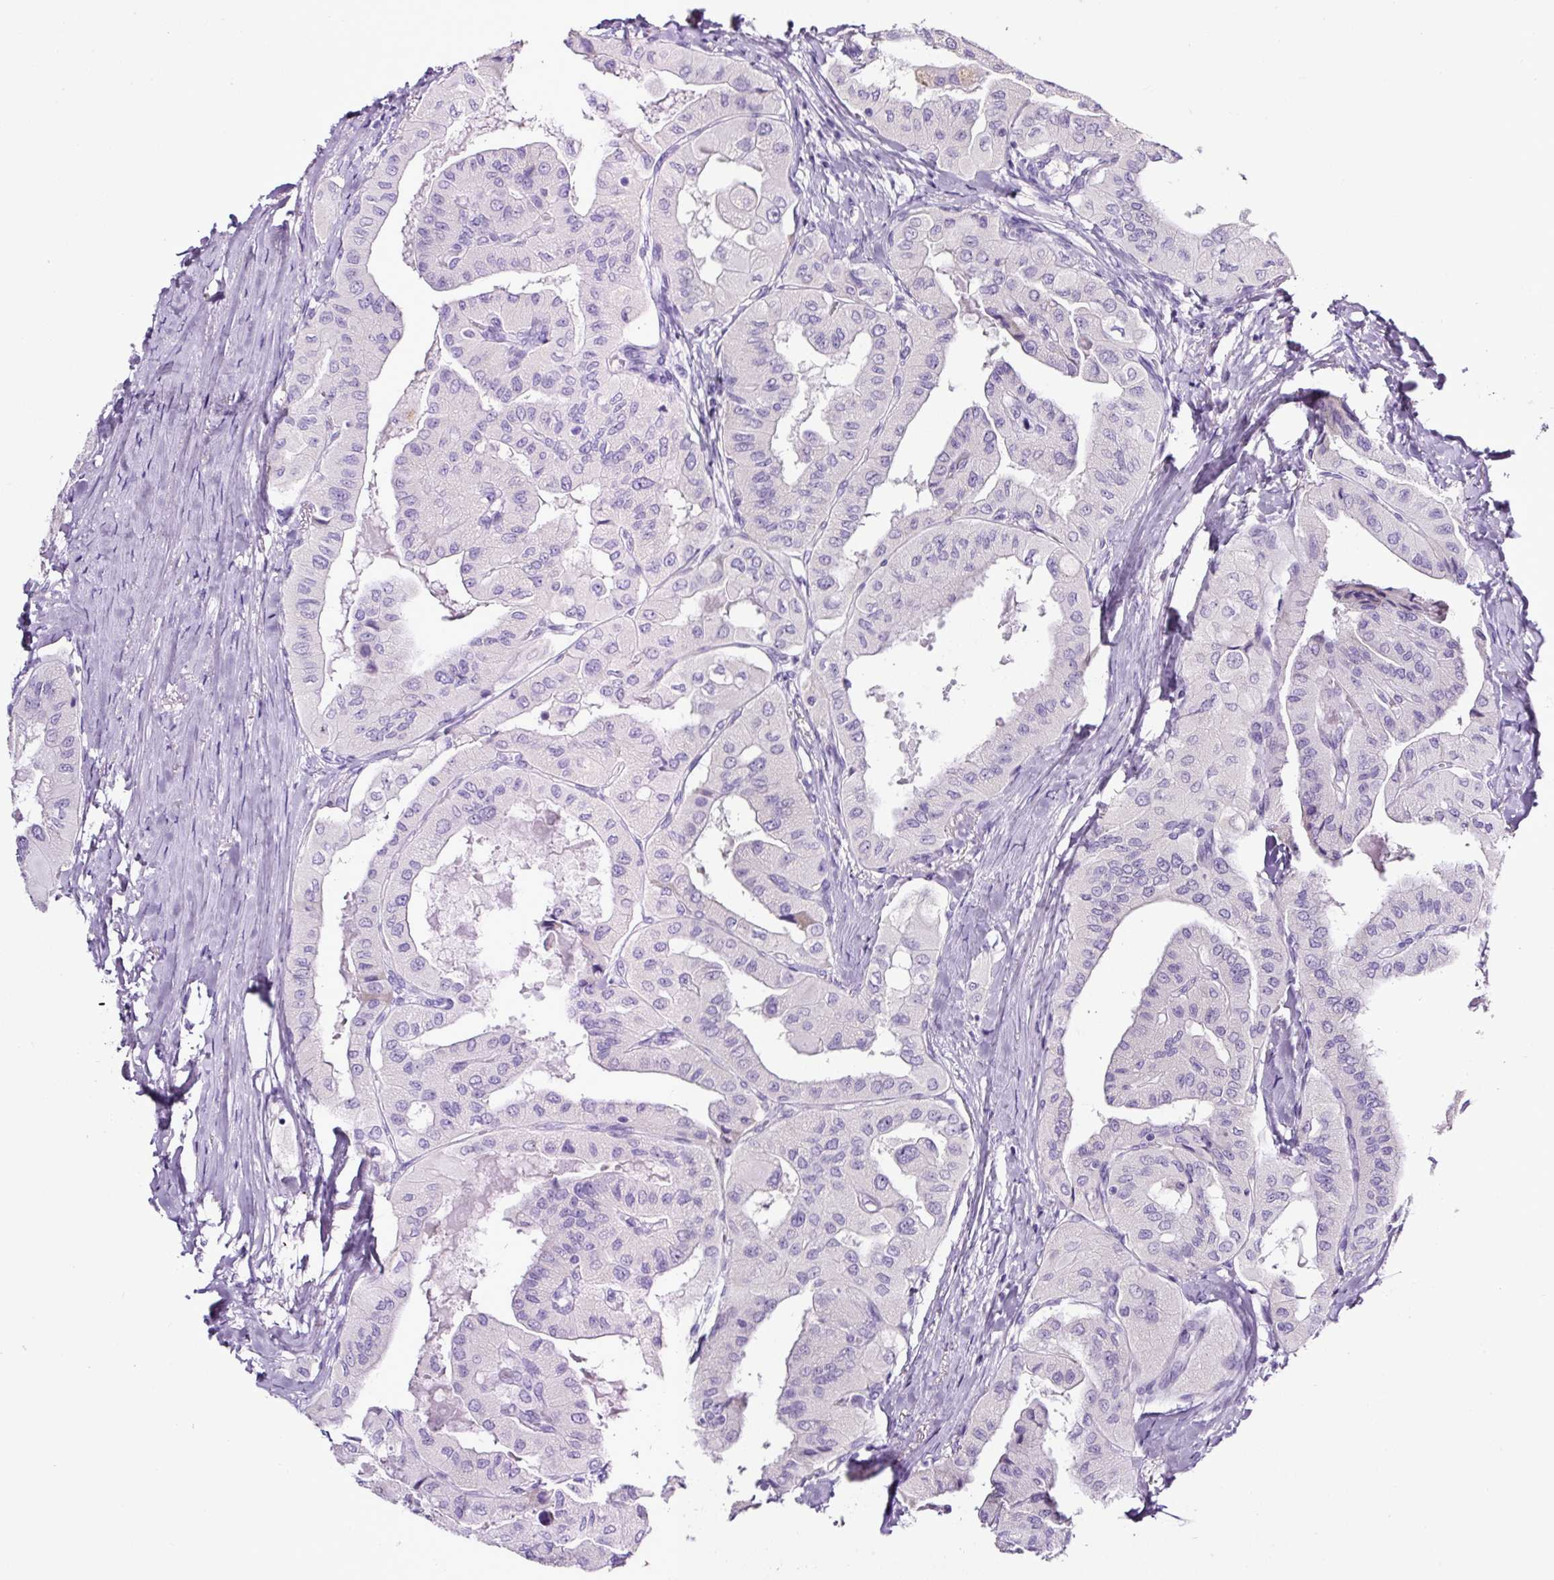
{"staining": {"intensity": "negative", "quantity": "none", "location": "none"}, "tissue": "thyroid cancer", "cell_type": "Tumor cells", "image_type": "cancer", "snomed": [{"axis": "morphology", "description": "Normal tissue, NOS"}, {"axis": "morphology", "description": "Papillary adenocarcinoma, NOS"}, {"axis": "topography", "description": "Thyroid gland"}], "caption": "The photomicrograph demonstrates no significant expression in tumor cells of thyroid cancer (papillary adenocarcinoma).", "gene": "SP8", "patient": {"sex": "female", "age": 59}}